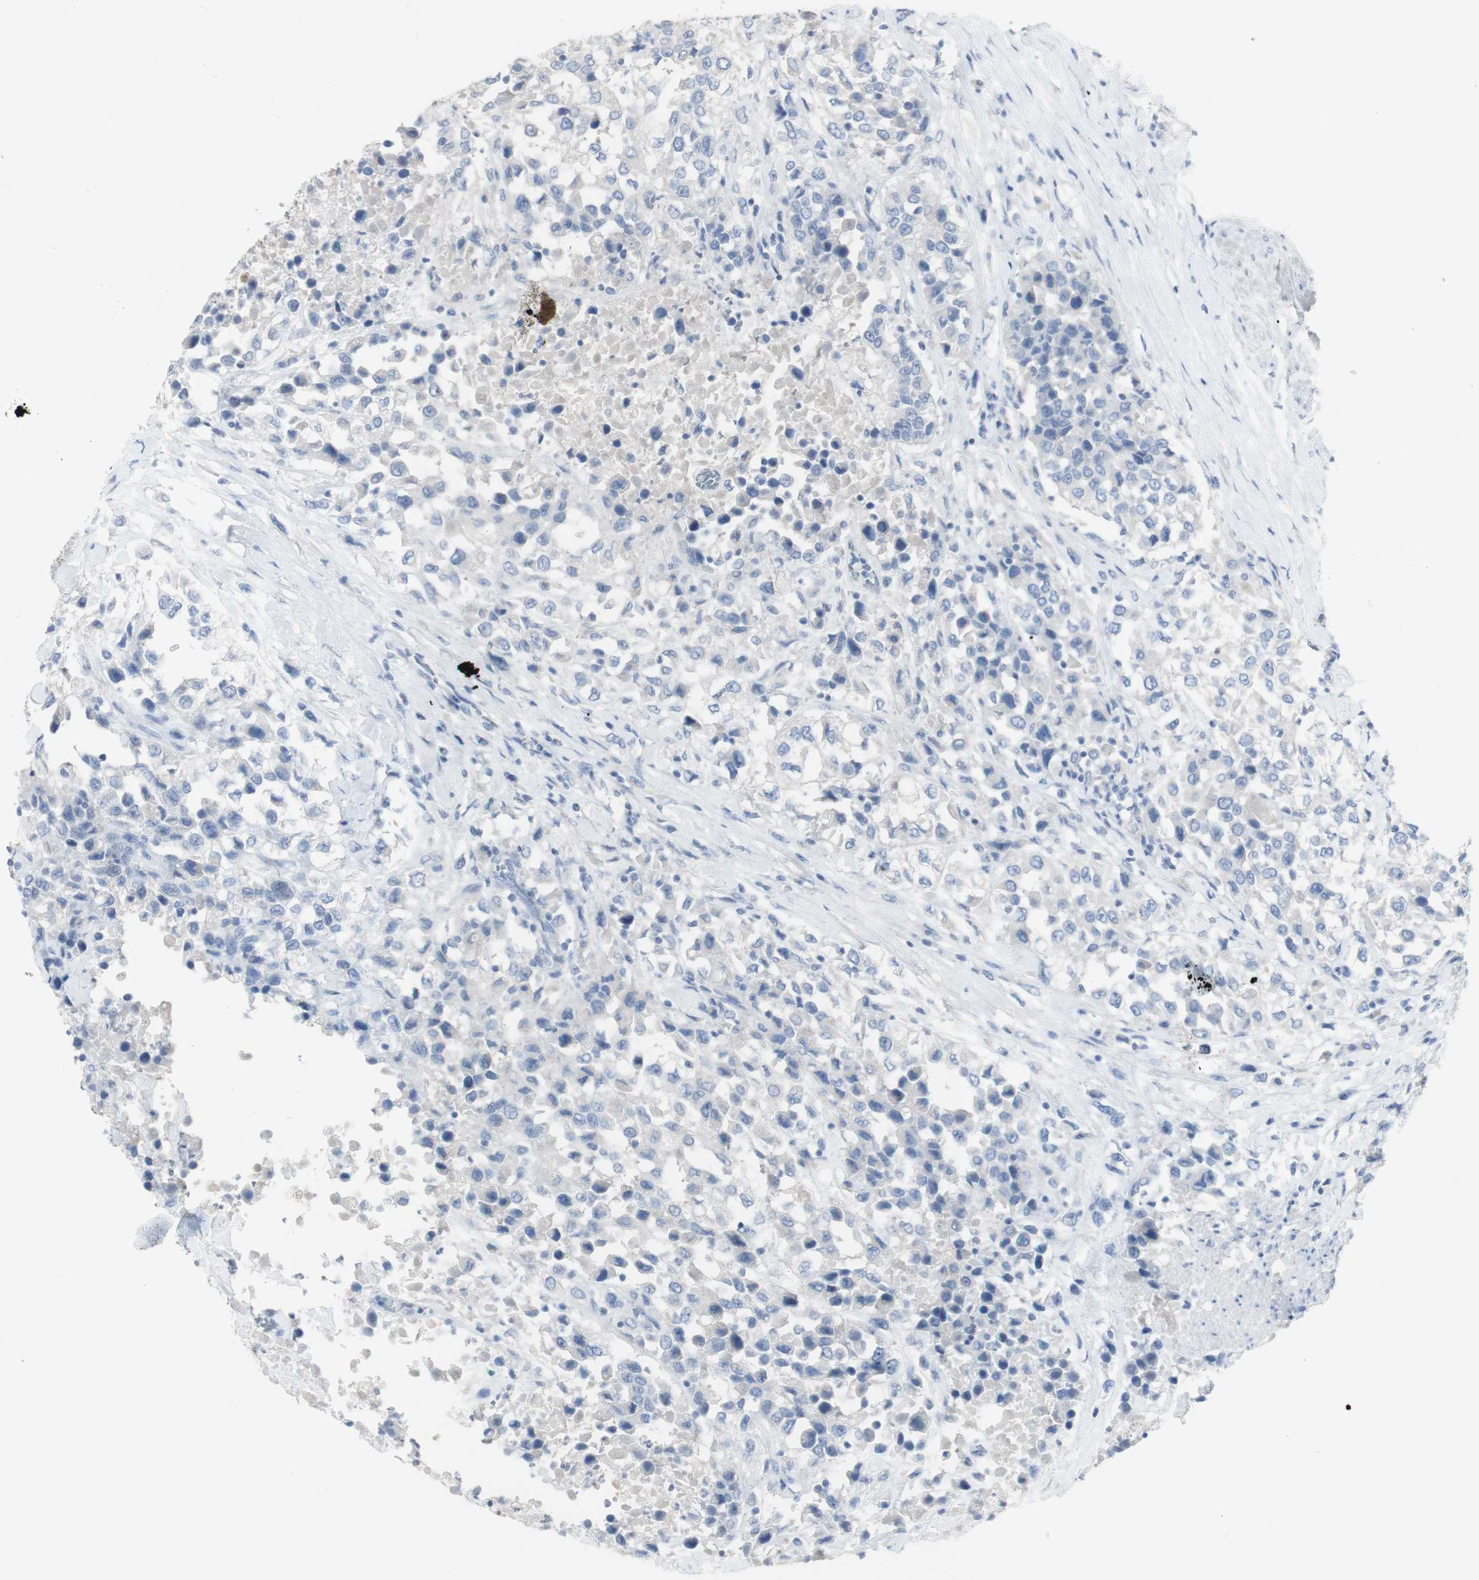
{"staining": {"intensity": "negative", "quantity": "none", "location": "none"}, "tissue": "urothelial cancer", "cell_type": "Tumor cells", "image_type": "cancer", "snomed": [{"axis": "morphology", "description": "Urothelial carcinoma, High grade"}, {"axis": "topography", "description": "Urinary bladder"}], "caption": "Immunohistochemical staining of urothelial carcinoma (high-grade) reveals no significant positivity in tumor cells.", "gene": "CD207", "patient": {"sex": "female", "age": 80}}